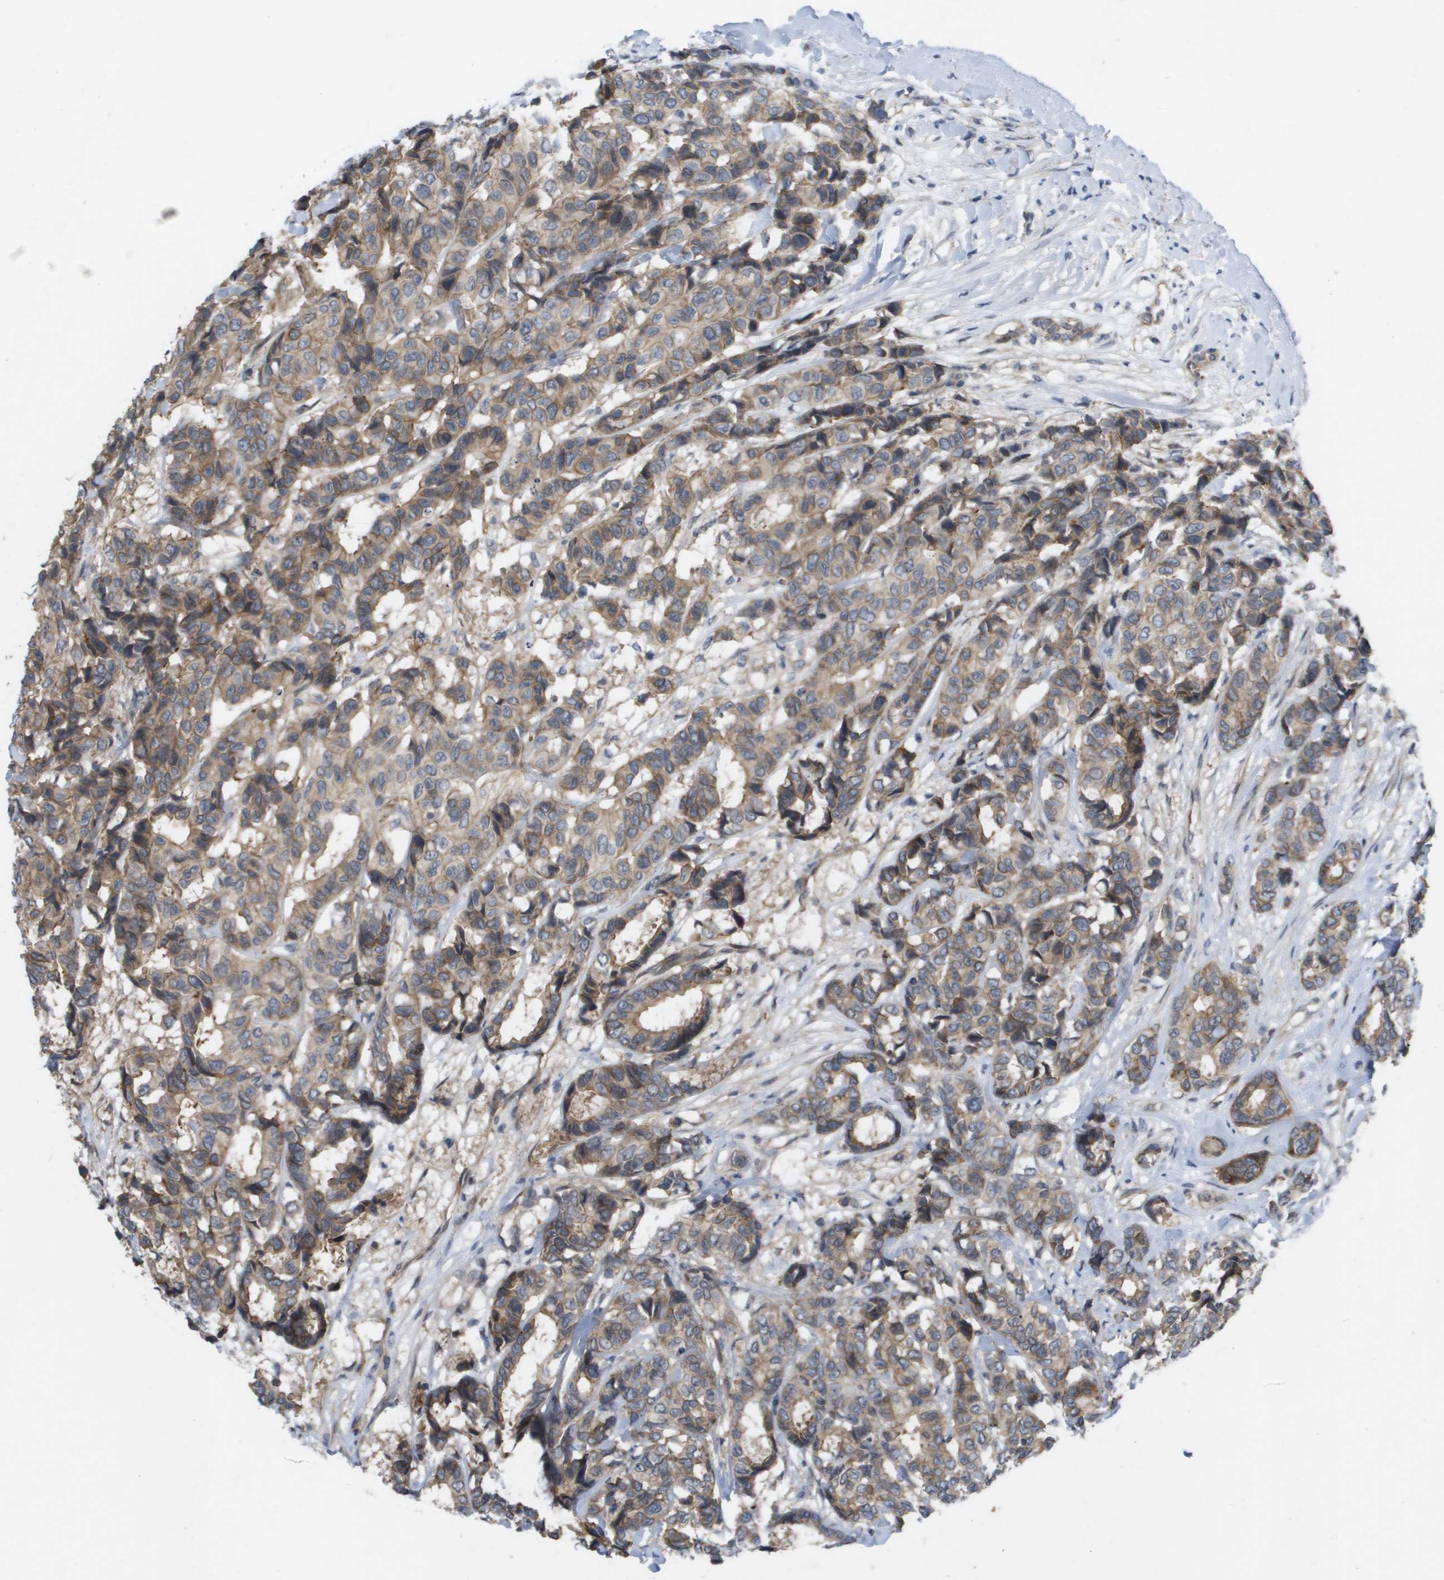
{"staining": {"intensity": "moderate", "quantity": ">75%", "location": "cytoplasmic/membranous"}, "tissue": "breast cancer", "cell_type": "Tumor cells", "image_type": "cancer", "snomed": [{"axis": "morphology", "description": "Duct carcinoma"}, {"axis": "topography", "description": "Breast"}], "caption": "Immunohistochemistry (IHC) image of neoplastic tissue: human invasive ductal carcinoma (breast) stained using immunohistochemistry (IHC) exhibits medium levels of moderate protein expression localized specifically in the cytoplasmic/membranous of tumor cells, appearing as a cytoplasmic/membranous brown color.", "gene": "MTARC2", "patient": {"sex": "female", "age": 87}}